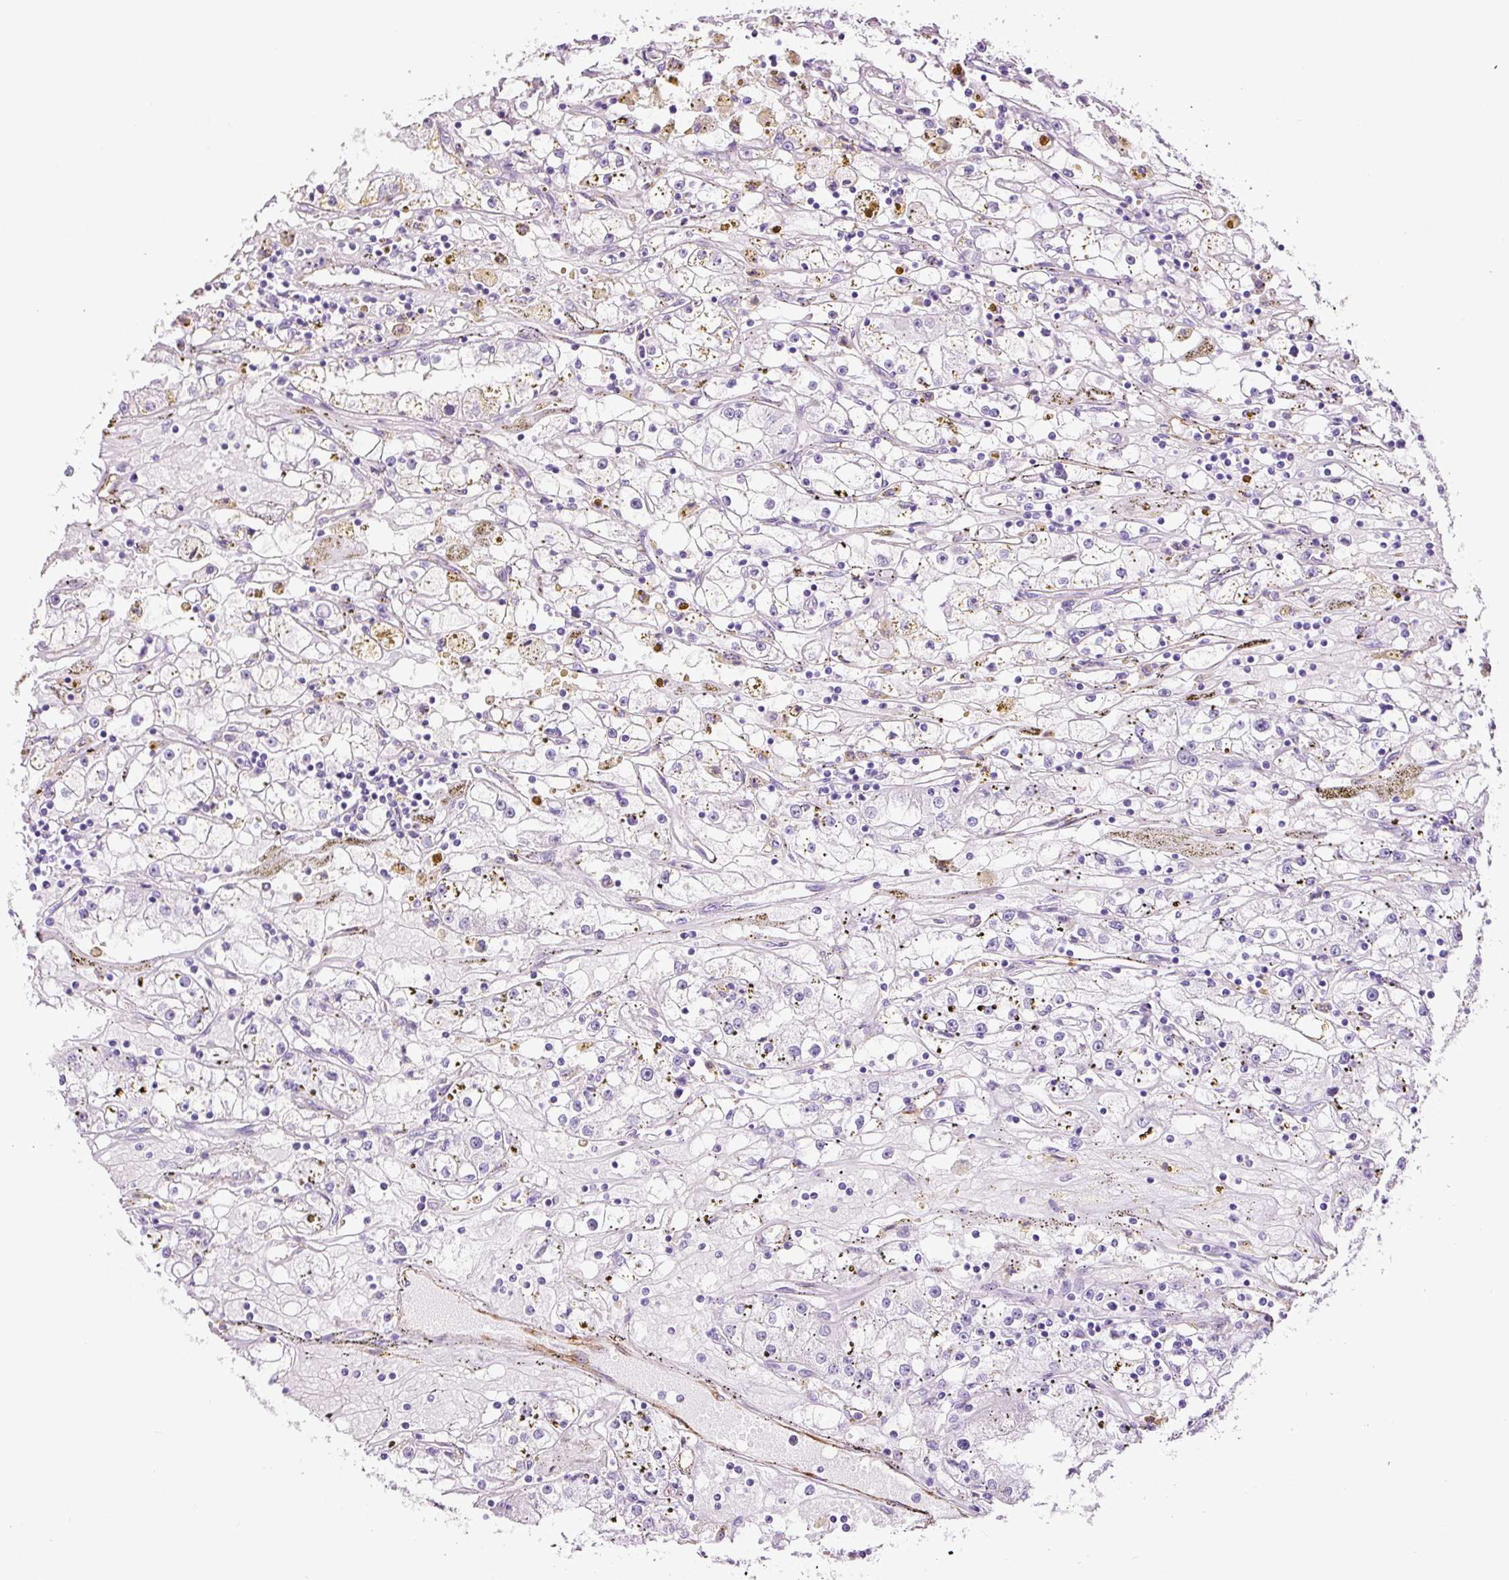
{"staining": {"intensity": "moderate", "quantity": "<25%", "location": "nuclear"}, "tissue": "renal cancer", "cell_type": "Tumor cells", "image_type": "cancer", "snomed": [{"axis": "morphology", "description": "Adenocarcinoma, NOS"}, {"axis": "topography", "description": "Kidney"}], "caption": "Moderate nuclear protein expression is appreciated in approximately <25% of tumor cells in renal cancer. Using DAB (3,3'-diaminobenzidine) (brown) and hematoxylin (blue) stains, captured at high magnification using brightfield microscopy.", "gene": "ADSS1", "patient": {"sex": "male", "age": 56}}